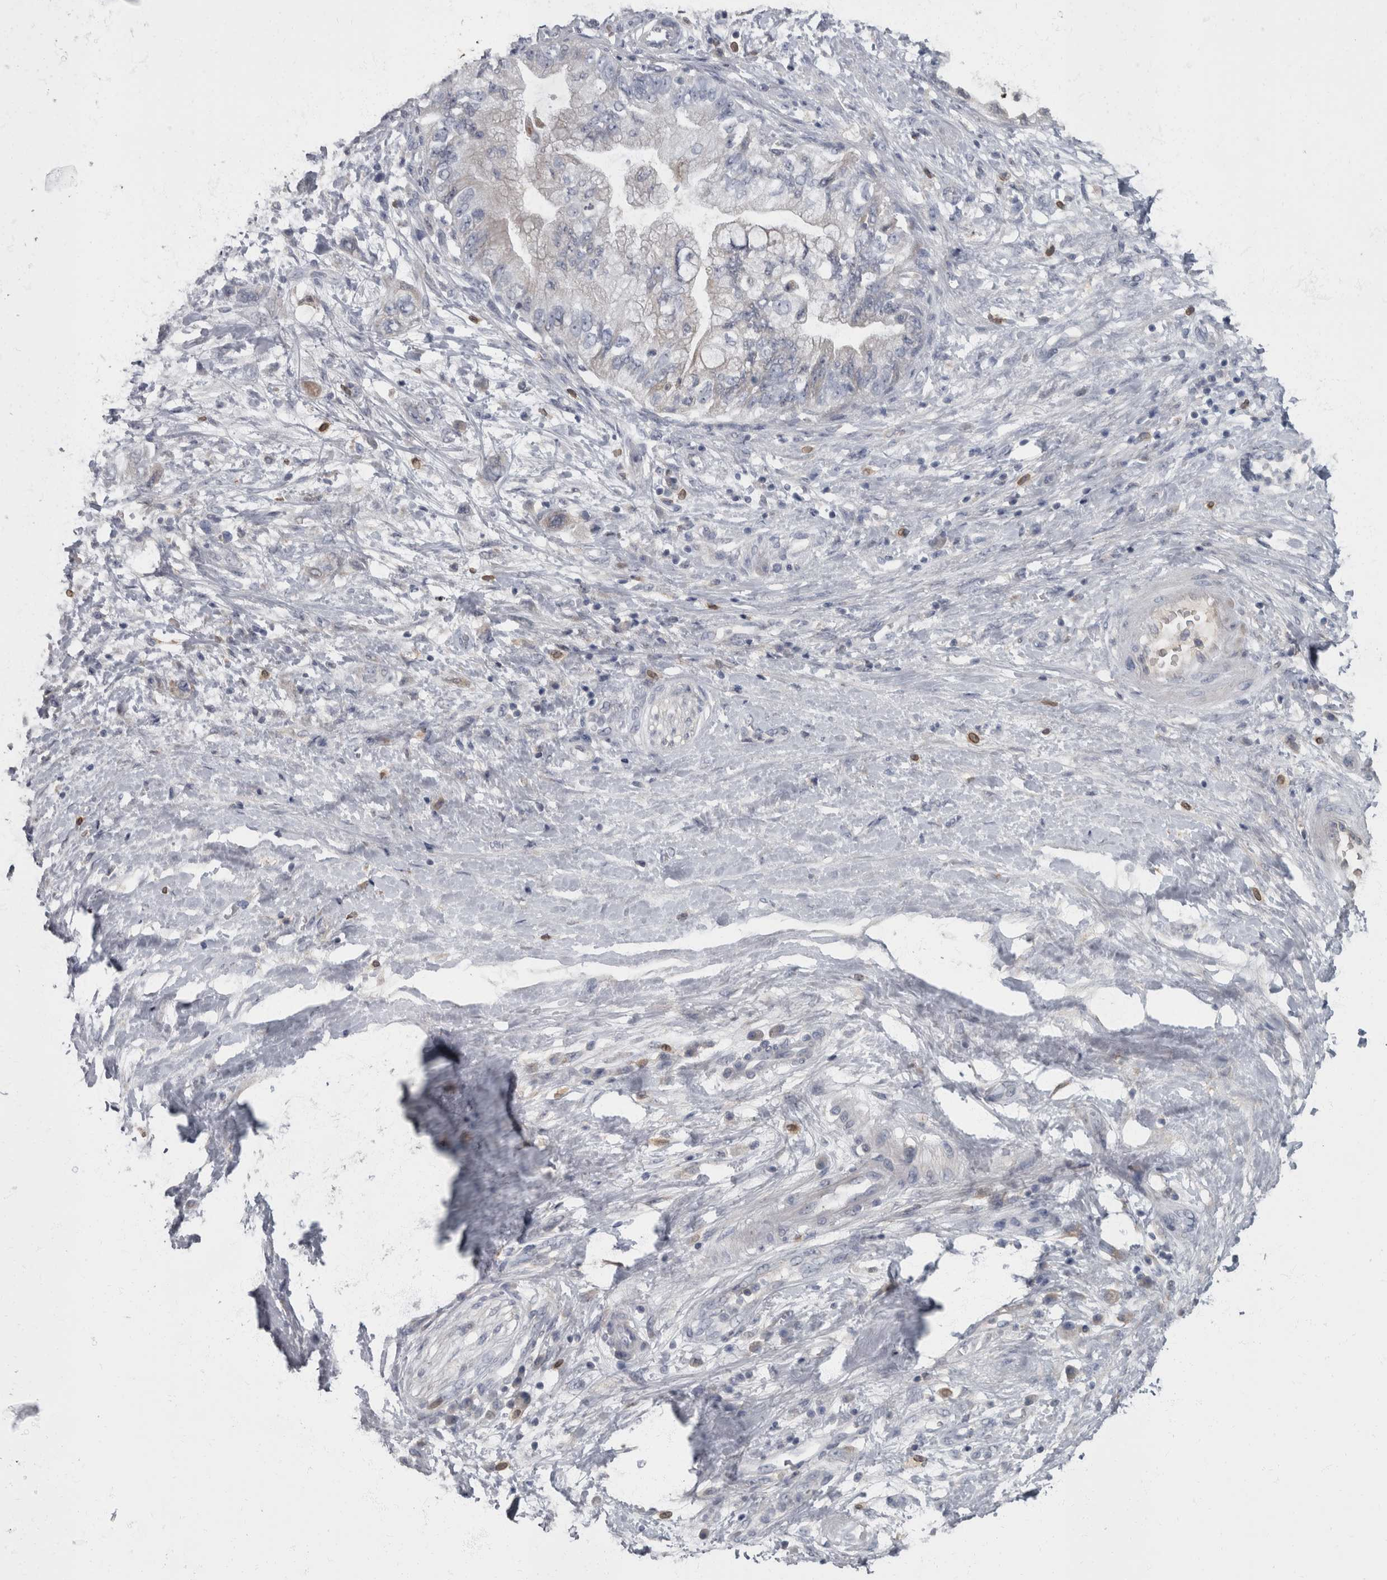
{"staining": {"intensity": "negative", "quantity": "none", "location": "none"}, "tissue": "pancreatic cancer", "cell_type": "Tumor cells", "image_type": "cancer", "snomed": [{"axis": "morphology", "description": "Adenocarcinoma, NOS"}, {"axis": "topography", "description": "Pancreas"}], "caption": "High power microscopy image of an immunohistochemistry histopathology image of adenocarcinoma (pancreatic), revealing no significant positivity in tumor cells.", "gene": "PPP1R3C", "patient": {"sex": "female", "age": 73}}